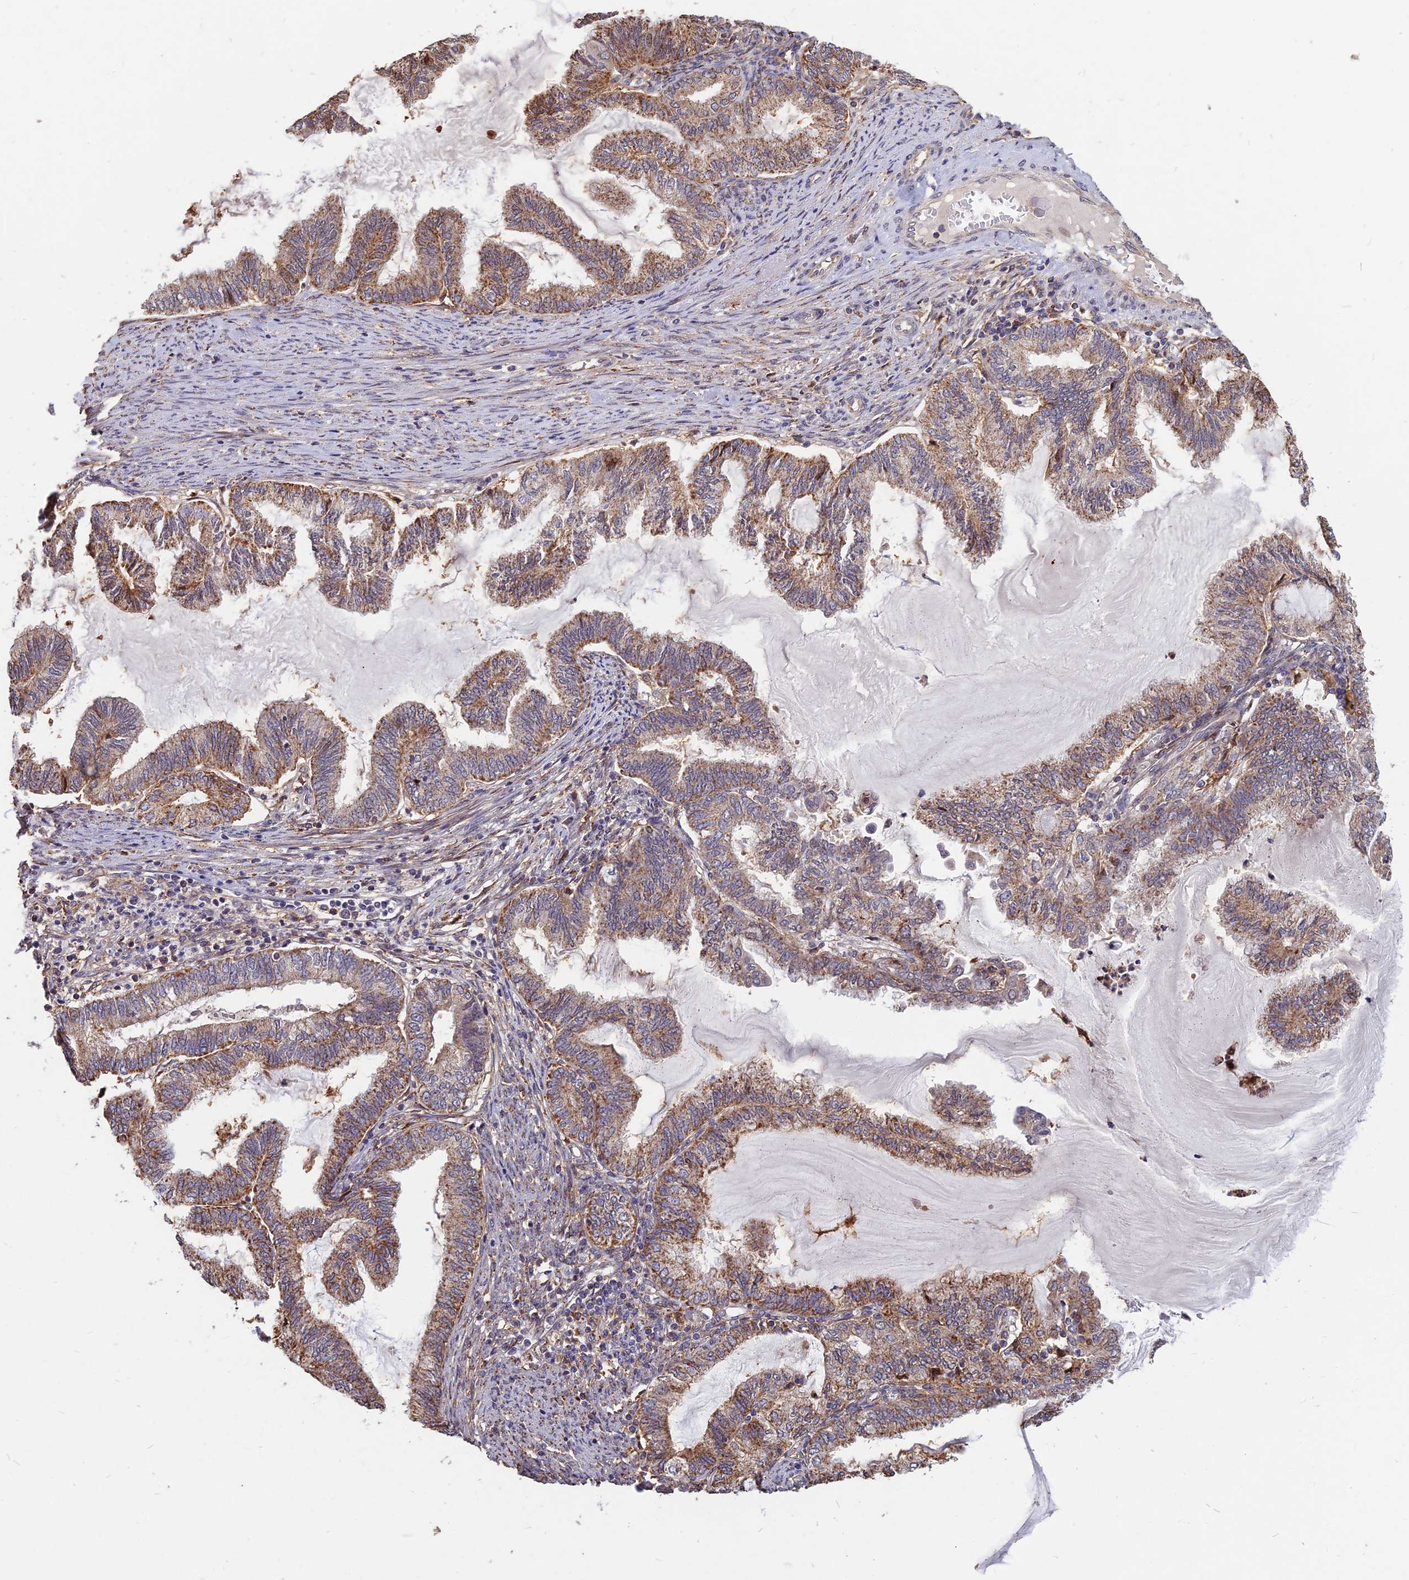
{"staining": {"intensity": "moderate", "quantity": ">75%", "location": "cytoplasmic/membranous"}, "tissue": "endometrial cancer", "cell_type": "Tumor cells", "image_type": "cancer", "snomed": [{"axis": "morphology", "description": "Adenocarcinoma, NOS"}, {"axis": "topography", "description": "Endometrium"}], "caption": "Immunohistochemical staining of human endometrial adenocarcinoma displays medium levels of moderate cytoplasmic/membranous positivity in about >75% of tumor cells.", "gene": "SPG11", "patient": {"sex": "female", "age": 86}}